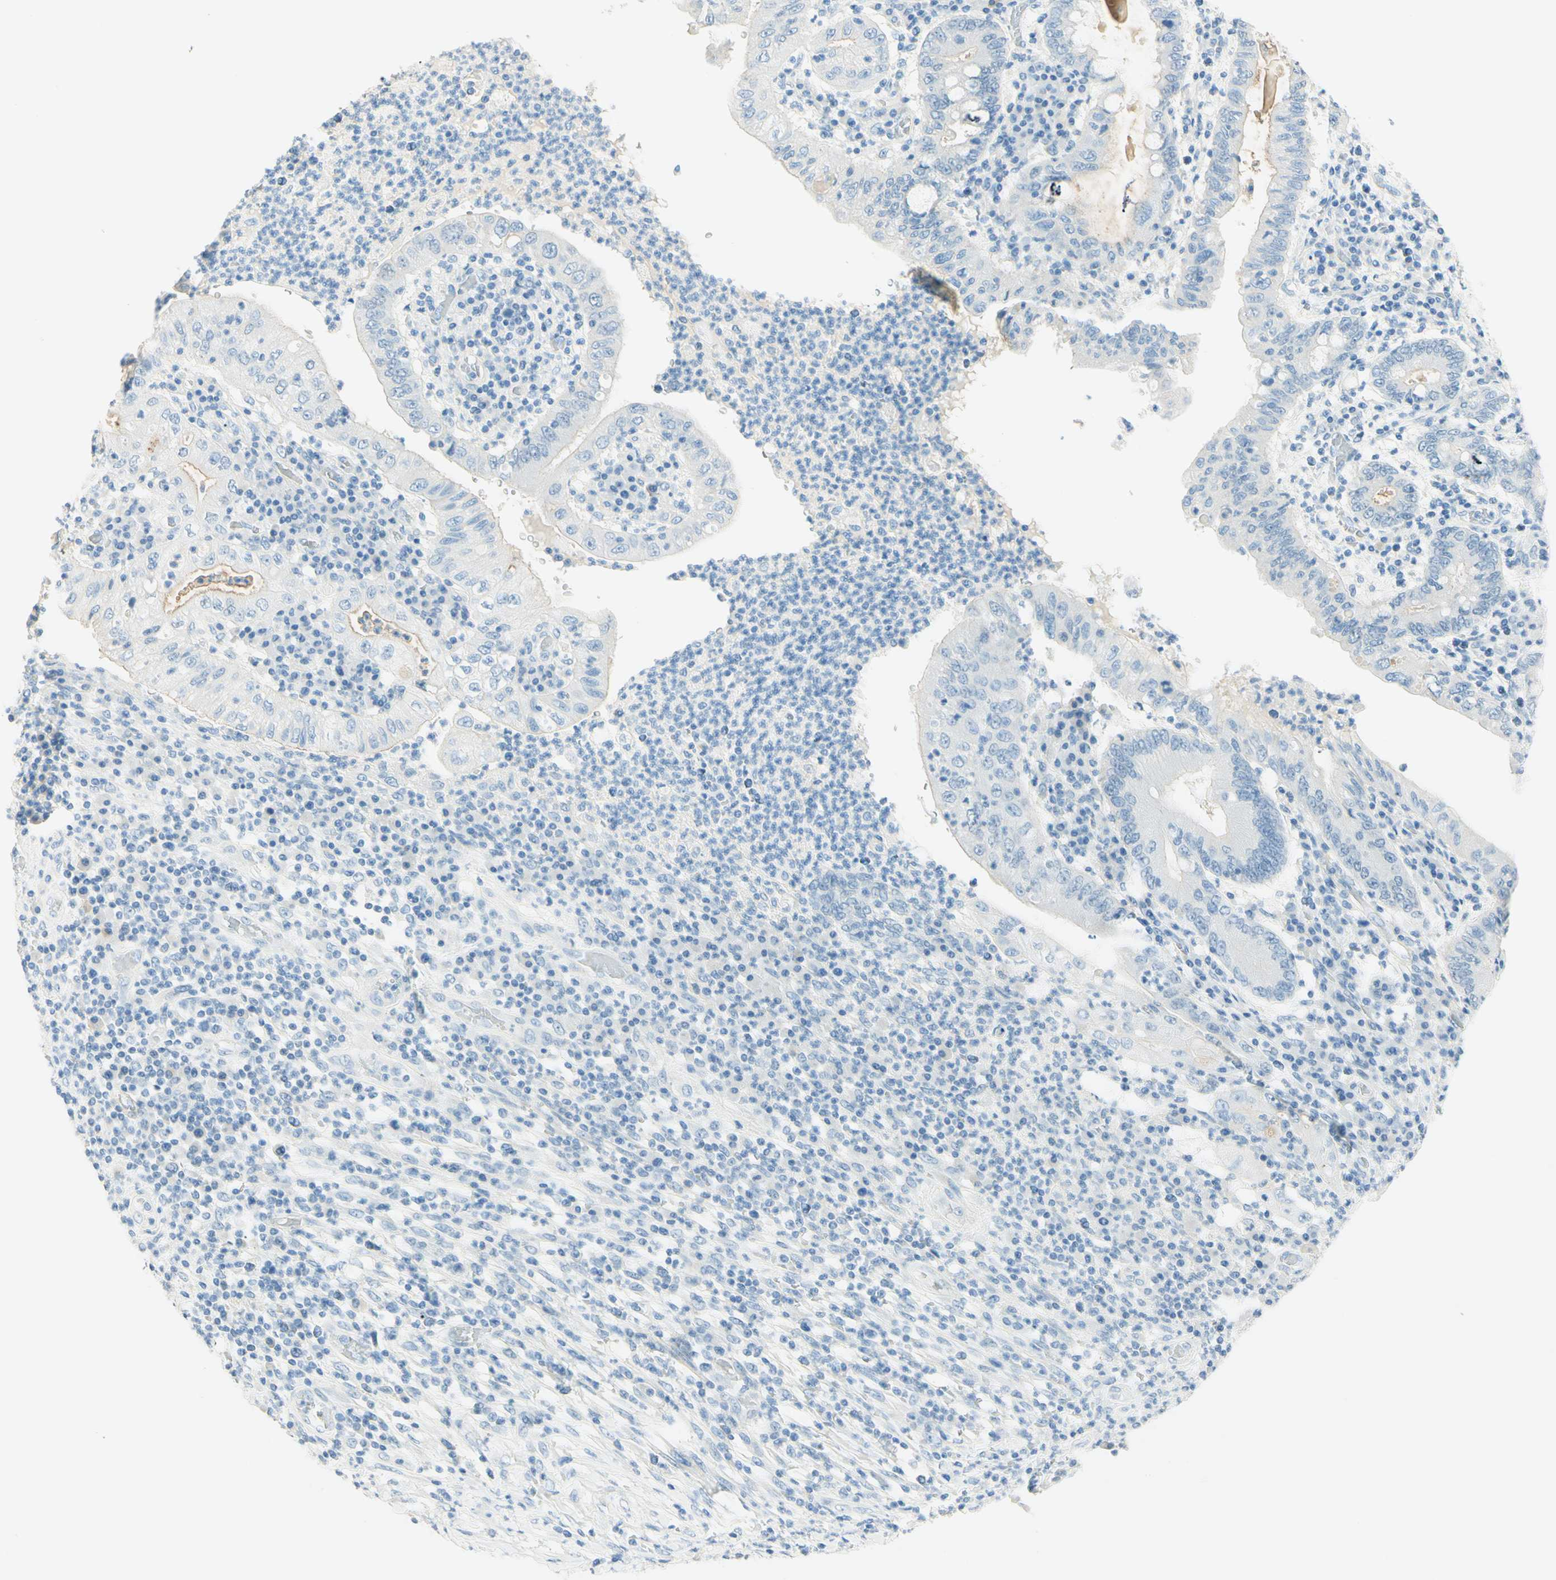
{"staining": {"intensity": "negative", "quantity": "none", "location": "none"}, "tissue": "stomach cancer", "cell_type": "Tumor cells", "image_type": "cancer", "snomed": [{"axis": "morphology", "description": "Normal tissue, NOS"}, {"axis": "morphology", "description": "Adenocarcinoma, NOS"}, {"axis": "topography", "description": "Esophagus"}, {"axis": "topography", "description": "Stomach, upper"}, {"axis": "topography", "description": "Peripheral nerve tissue"}], "caption": "This is a micrograph of IHC staining of stomach cancer, which shows no staining in tumor cells.", "gene": "TMEM132D", "patient": {"sex": "male", "age": 62}}